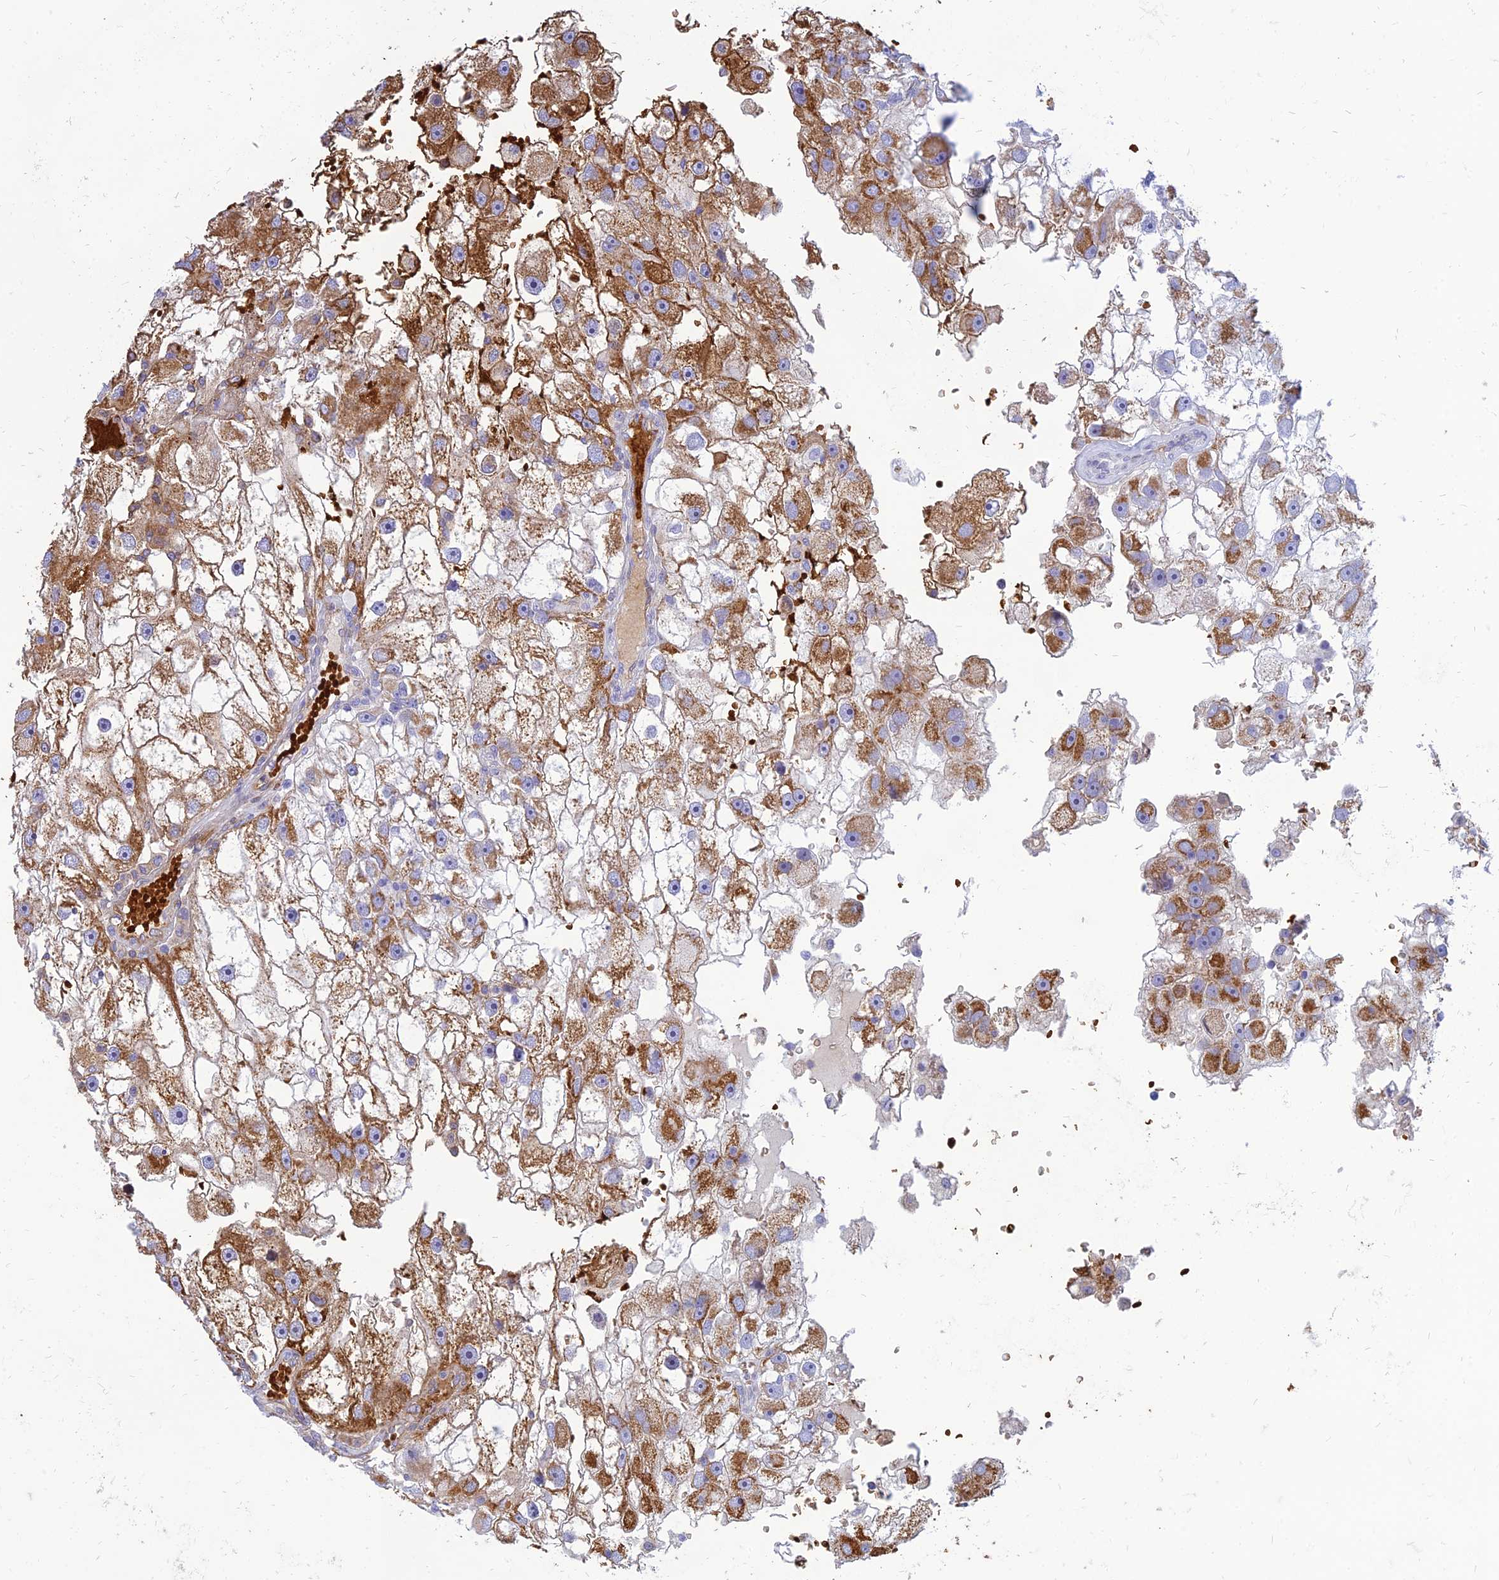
{"staining": {"intensity": "strong", "quantity": ">75%", "location": "cytoplasmic/membranous"}, "tissue": "renal cancer", "cell_type": "Tumor cells", "image_type": "cancer", "snomed": [{"axis": "morphology", "description": "Adenocarcinoma, NOS"}, {"axis": "topography", "description": "Kidney"}], "caption": "Brown immunohistochemical staining in renal cancer (adenocarcinoma) displays strong cytoplasmic/membranous staining in approximately >75% of tumor cells.", "gene": "HHAT", "patient": {"sex": "male", "age": 63}}